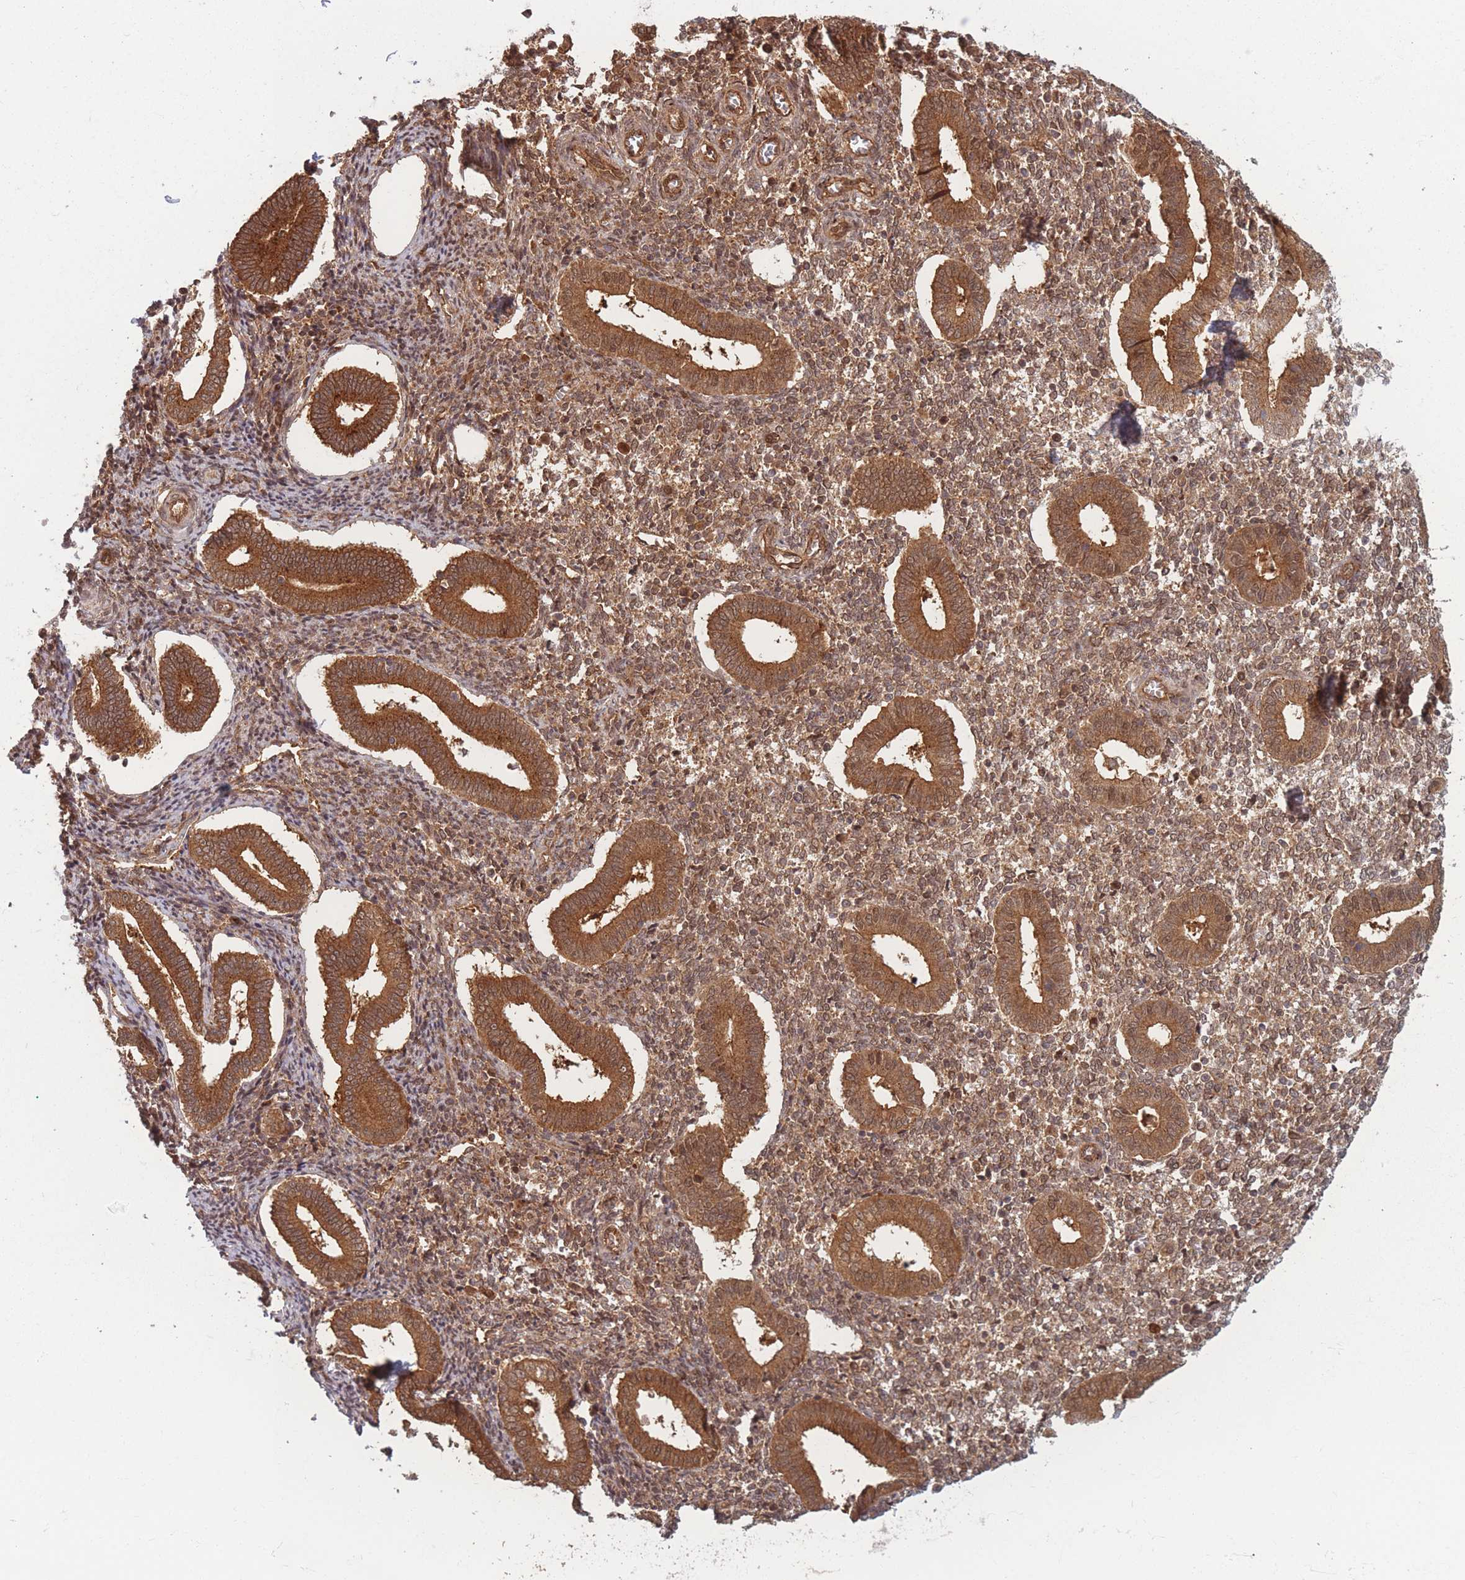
{"staining": {"intensity": "moderate", "quantity": ">75%", "location": "cytoplasmic/membranous,nuclear"}, "tissue": "endometrium", "cell_type": "Cells in endometrial stroma", "image_type": "normal", "snomed": [{"axis": "morphology", "description": "Normal tissue, NOS"}, {"axis": "topography", "description": "Endometrium"}], "caption": "IHC histopathology image of unremarkable human endometrium stained for a protein (brown), which exhibits medium levels of moderate cytoplasmic/membranous,nuclear expression in approximately >75% of cells in endometrial stroma.", "gene": "PODXL2", "patient": {"sex": "female", "age": 44}}